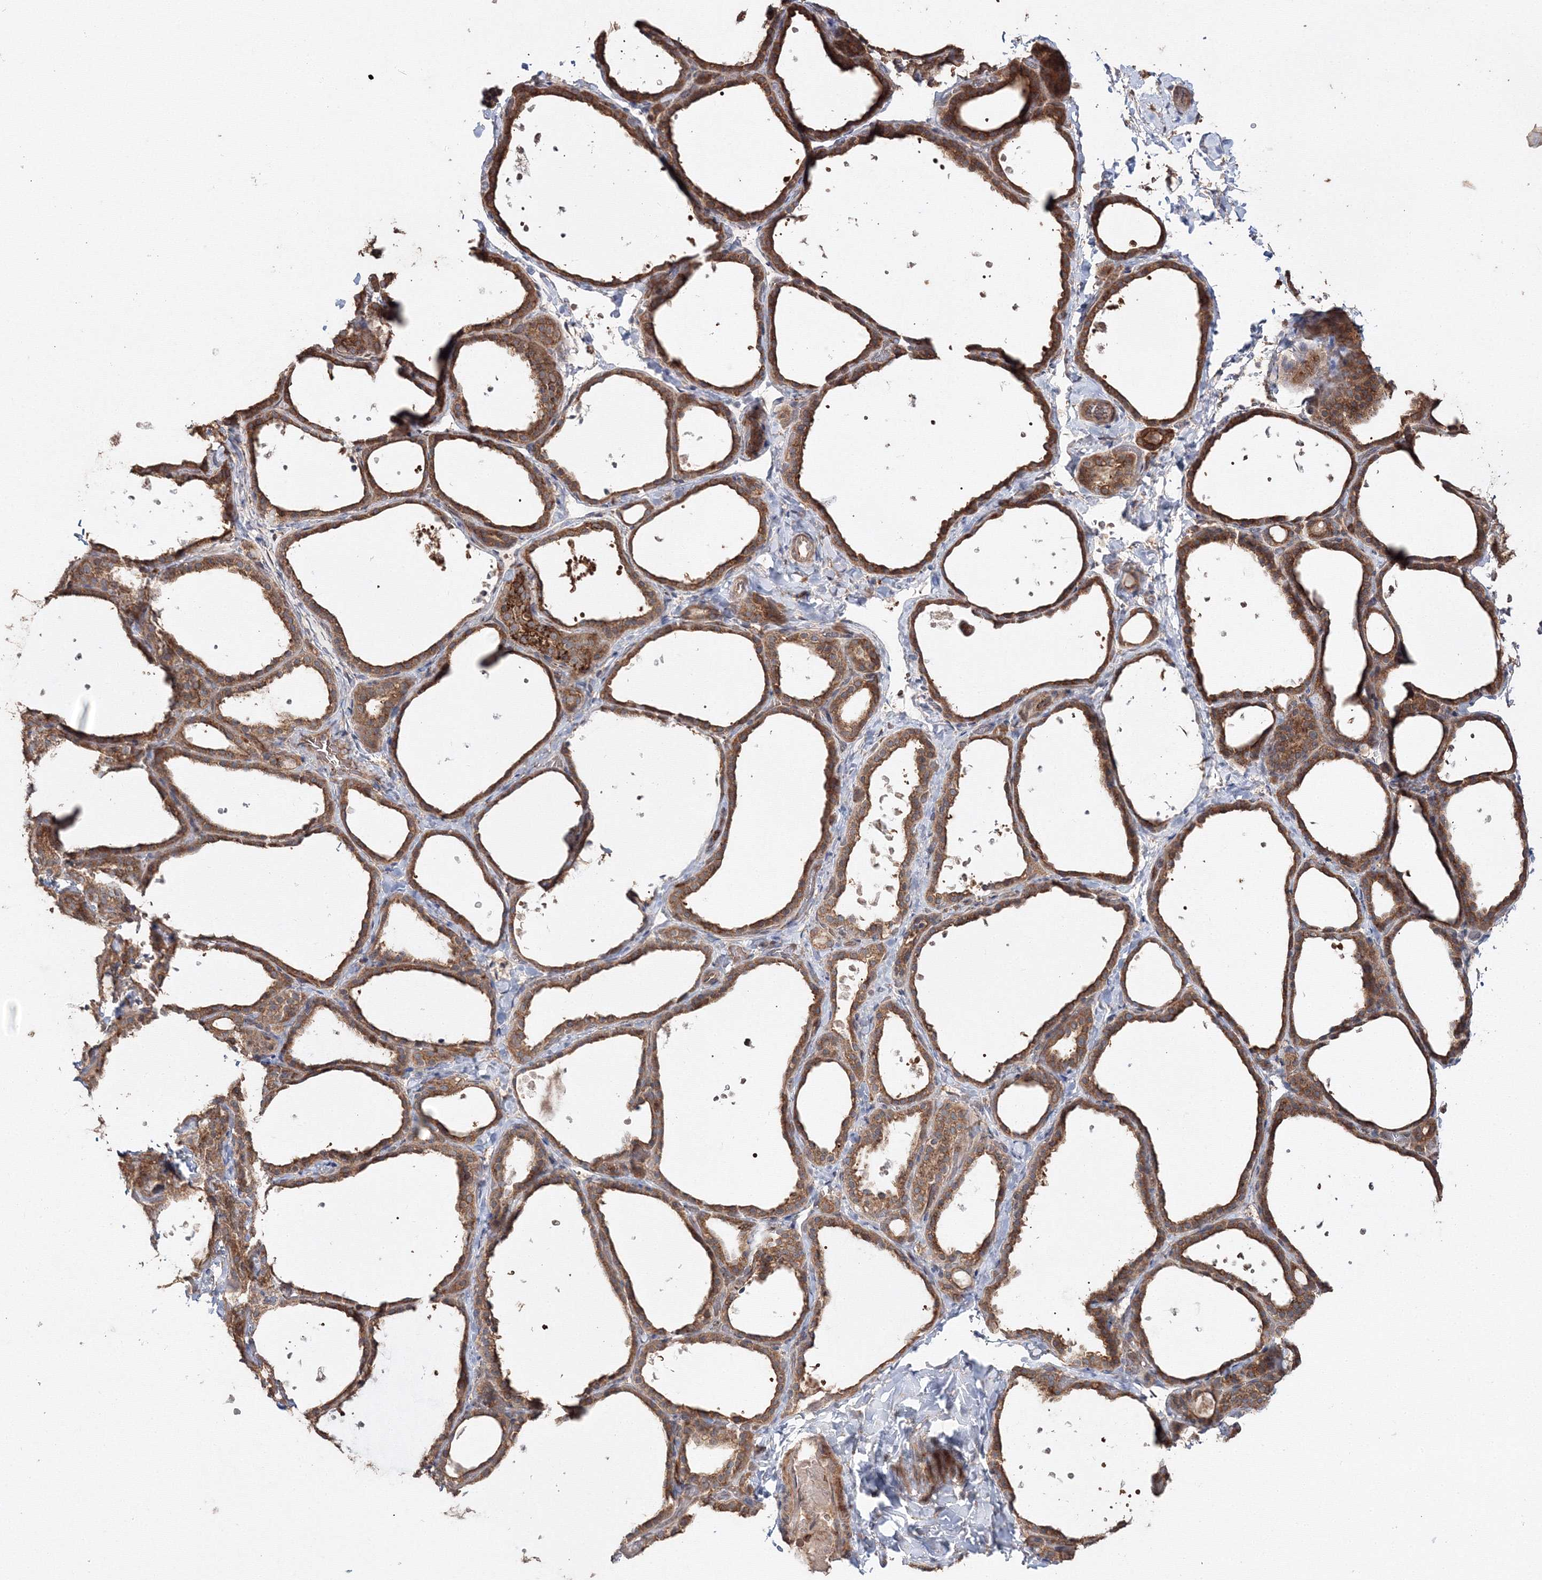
{"staining": {"intensity": "moderate", "quantity": ">75%", "location": "cytoplasmic/membranous"}, "tissue": "thyroid gland", "cell_type": "Glandular cells", "image_type": "normal", "snomed": [{"axis": "morphology", "description": "Normal tissue, NOS"}, {"axis": "topography", "description": "Thyroid gland"}], "caption": "Glandular cells show moderate cytoplasmic/membranous staining in approximately >75% of cells in unremarkable thyroid gland. Immunohistochemistry stains the protein of interest in brown and the nuclei are stained blue.", "gene": "DDO", "patient": {"sex": "female", "age": 44}}